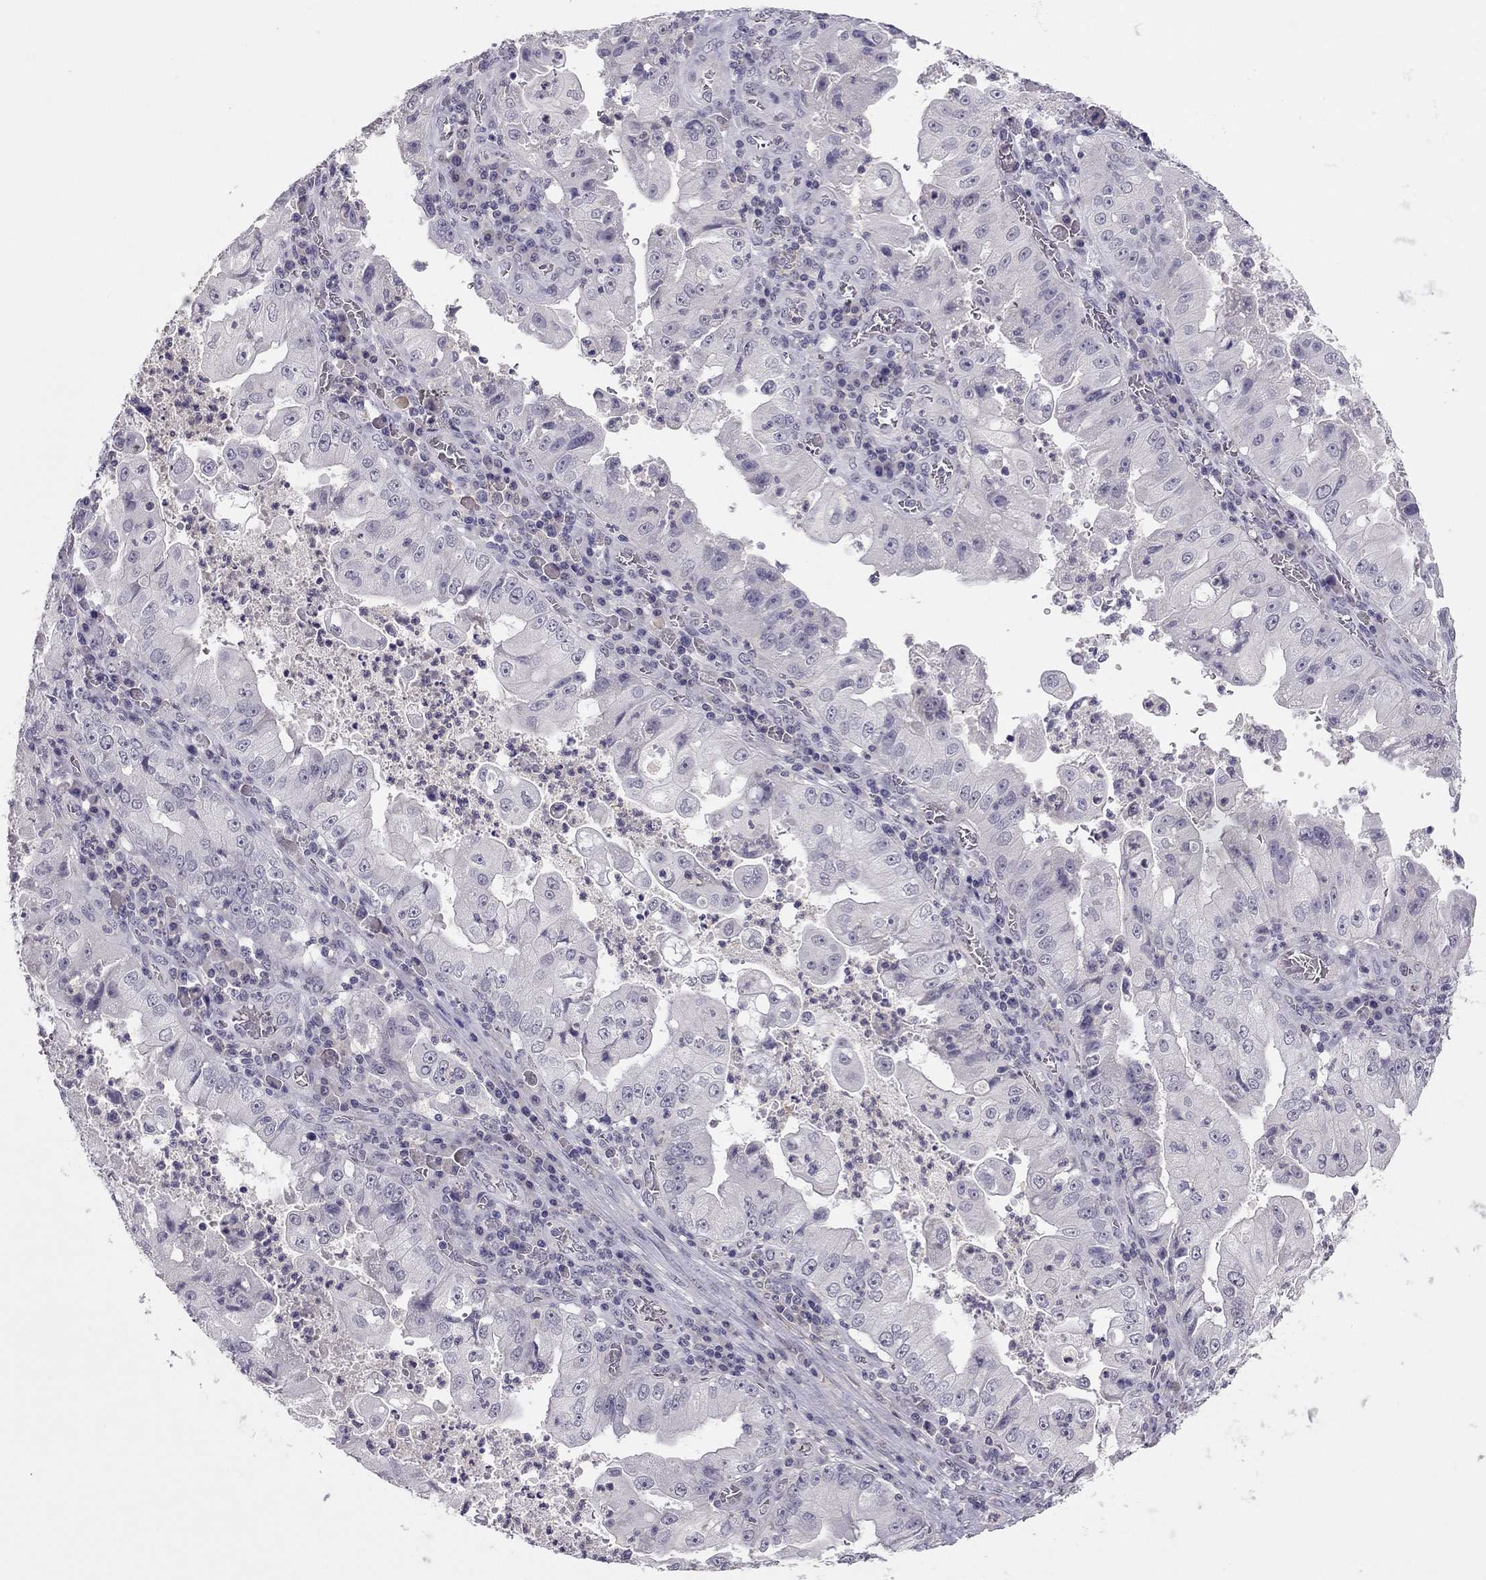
{"staining": {"intensity": "negative", "quantity": "none", "location": "none"}, "tissue": "stomach cancer", "cell_type": "Tumor cells", "image_type": "cancer", "snomed": [{"axis": "morphology", "description": "Adenocarcinoma, NOS"}, {"axis": "topography", "description": "Stomach"}], "caption": "Tumor cells are negative for protein expression in human stomach cancer.", "gene": "ADORA2A", "patient": {"sex": "male", "age": 76}}